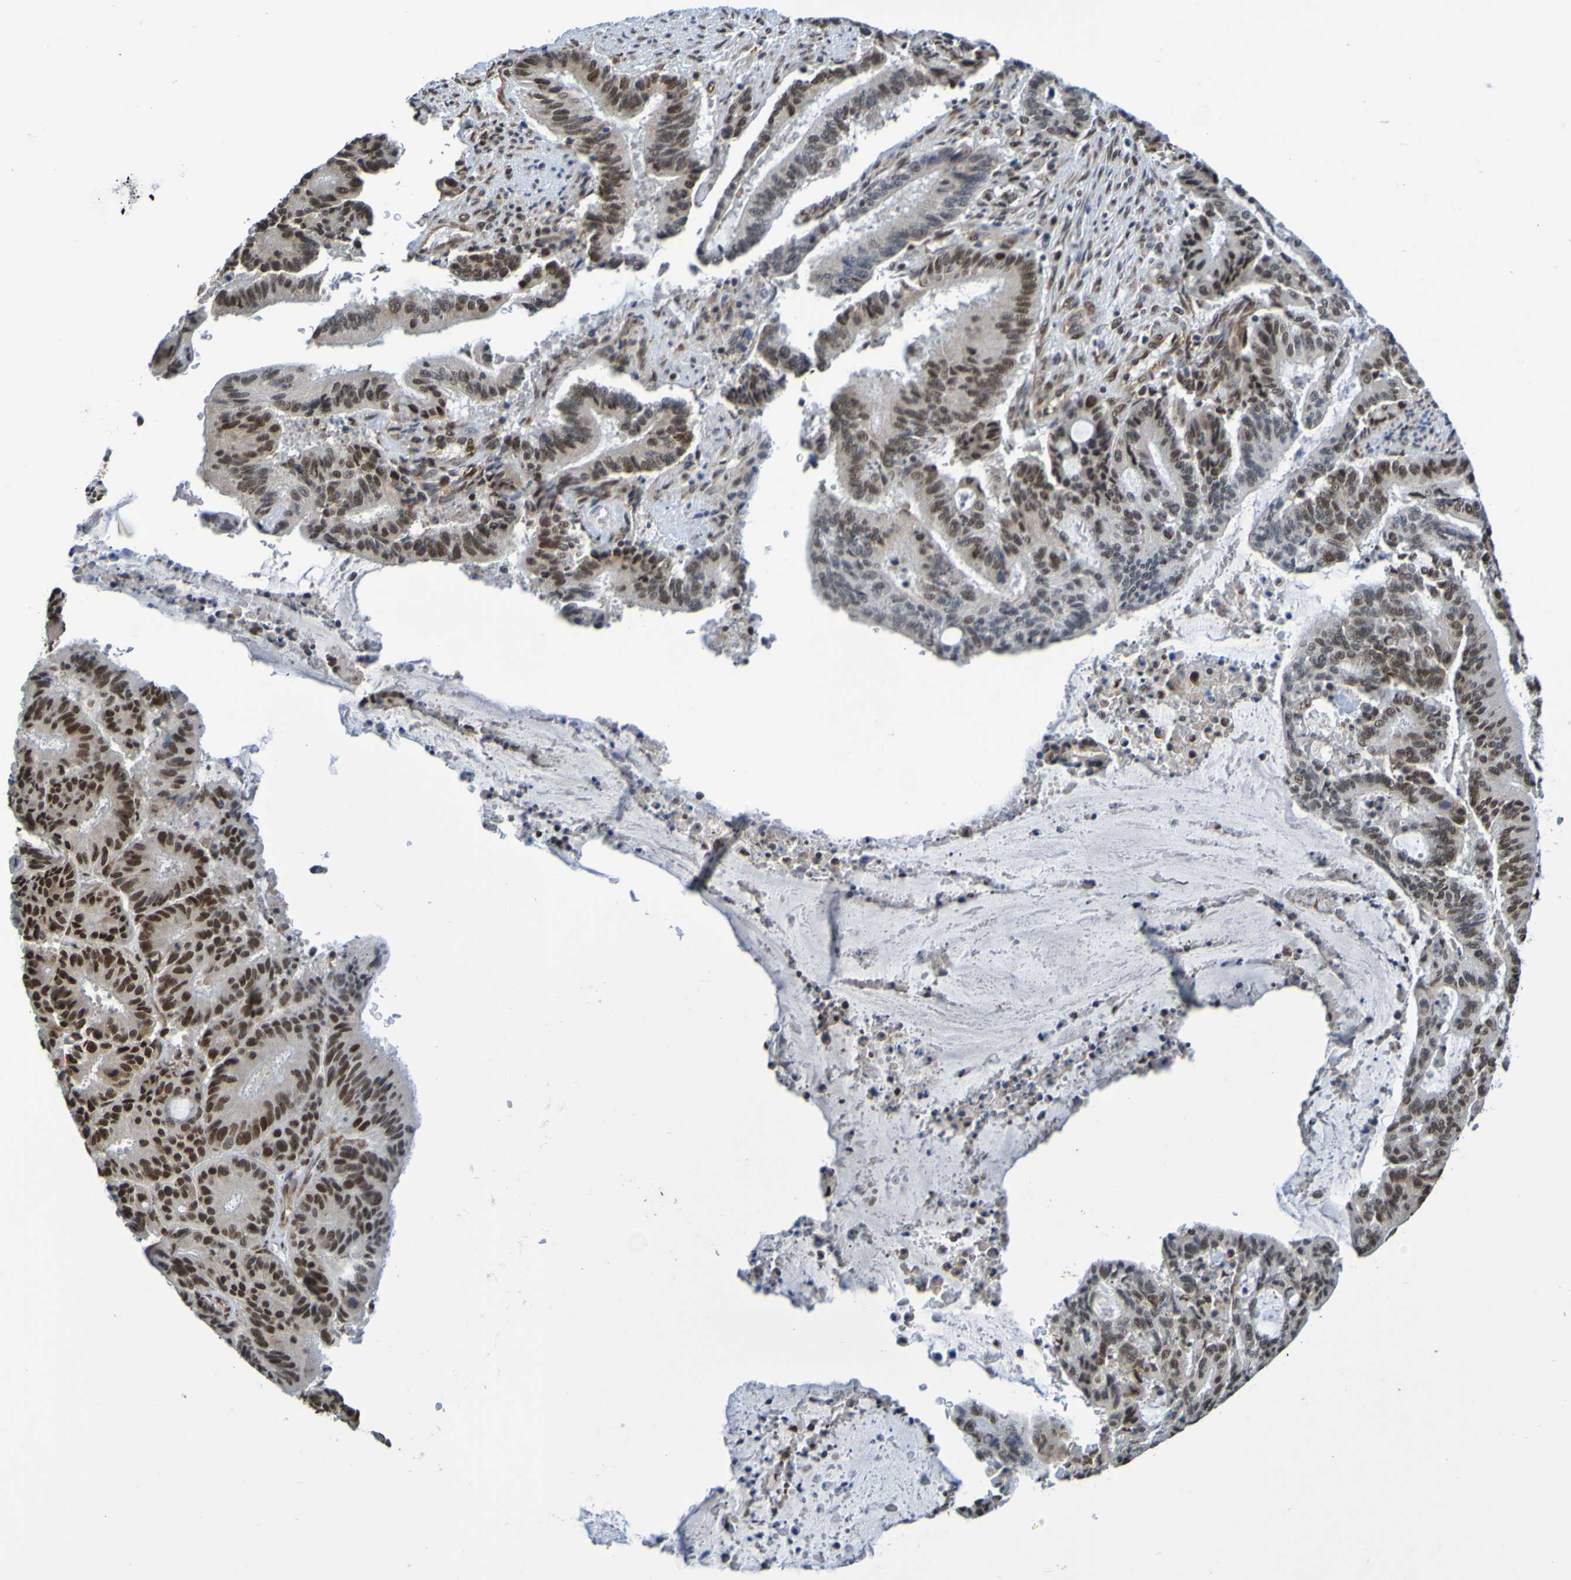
{"staining": {"intensity": "strong", "quantity": ">75%", "location": "nuclear"}, "tissue": "liver cancer", "cell_type": "Tumor cells", "image_type": "cancer", "snomed": [{"axis": "morphology", "description": "Cholangiocarcinoma"}, {"axis": "topography", "description": "Liver"}], "caption": "An immunohistochemistry micrograph of neoplastic tissue is shown. Protein staining in brown highlights strong nuclear positivity in cholangiocarcinoma (liver) within tumor cells. (brown staining indicates protein expression, while blue staining denotes nuclei).", "gene": "HDAC2", "patient": {"sex": "female", "age": 73}}